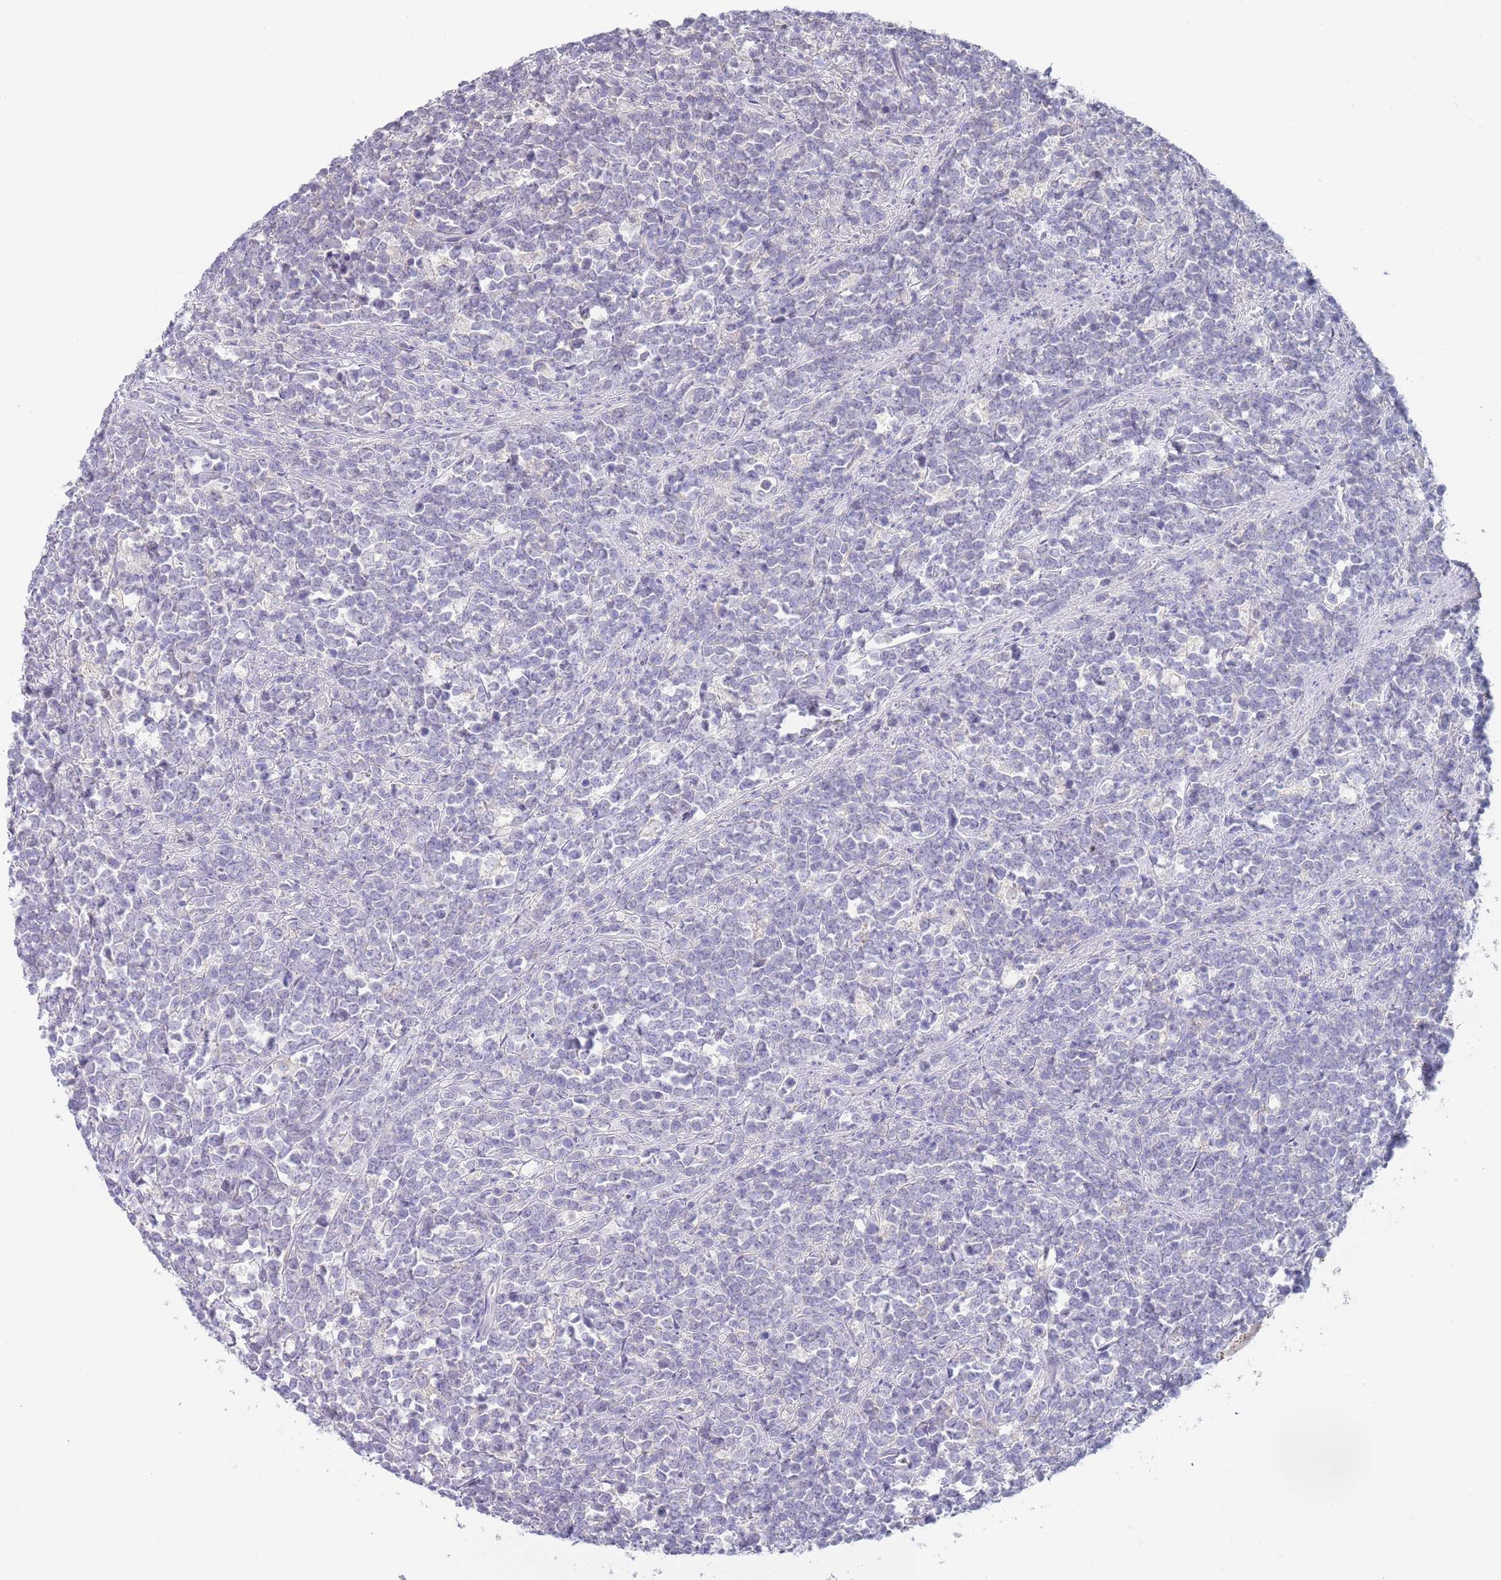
{"staining": {"intensity": "negative", "quantity": "none", "location": "none"}, "tissue": "lymphoma", "cell_type": "Tumor cells", "image_type": "cancer", "snomed": [{"axis": "morphology", "description": "Malignant lymphoma, non-Hodgkin's type, High grade"}, {"axis": "topography", "description": "Small intestine"}, {"axis": "topography", "description": "Colon"}], "caption": "Immunohistochemistry (IHC) micrograph of neoplastic tissue: lymphoma stained with DAB (3,3'-diaminobenzidine) displays no significant protein expression in tumor cells. Nuclei are stained in blue.", "gene": "SPIRE2", "patient": {"sex": "male", "age": 8}}